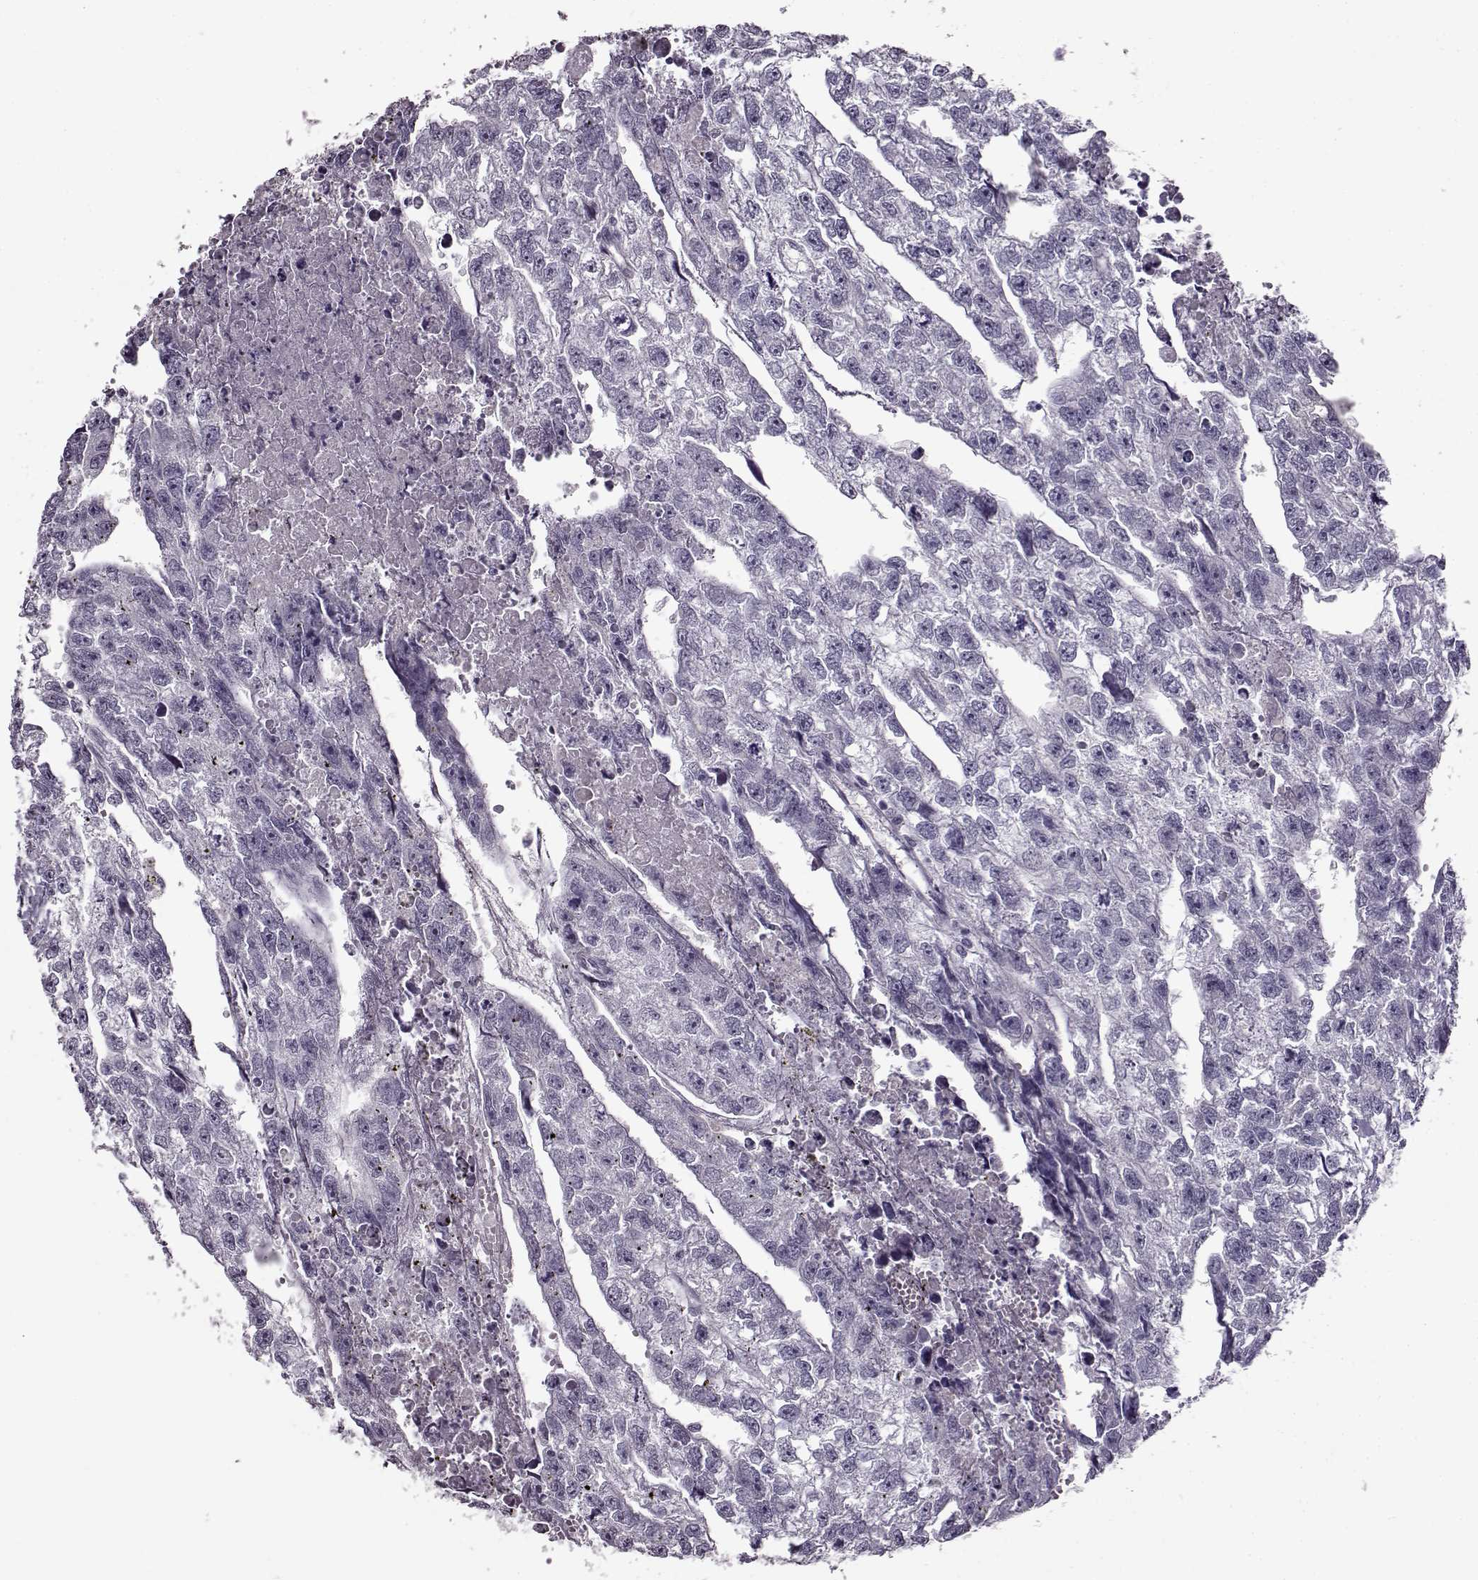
{"staining": {"intensity": "negative", "quantity": "none", "location": "none"}, "tissue": "testis cancer", "cell_type": "Tumor cells", "image_type": "cancer", "snomed": [{"axis": "morphology", "description": "Carcinoma, Embryonal, NOS"}, {"axis": "morphology", "description": "Teratoma, malignant, NOS"}, {"axis": "topography", "description": "Testis"}], "caption": "A histopathology image of human testis teratoma (malignant) is negative for staining in tumor cells.", "gene": "FSHB", "patient": {"sex": "male", "age": 44}}